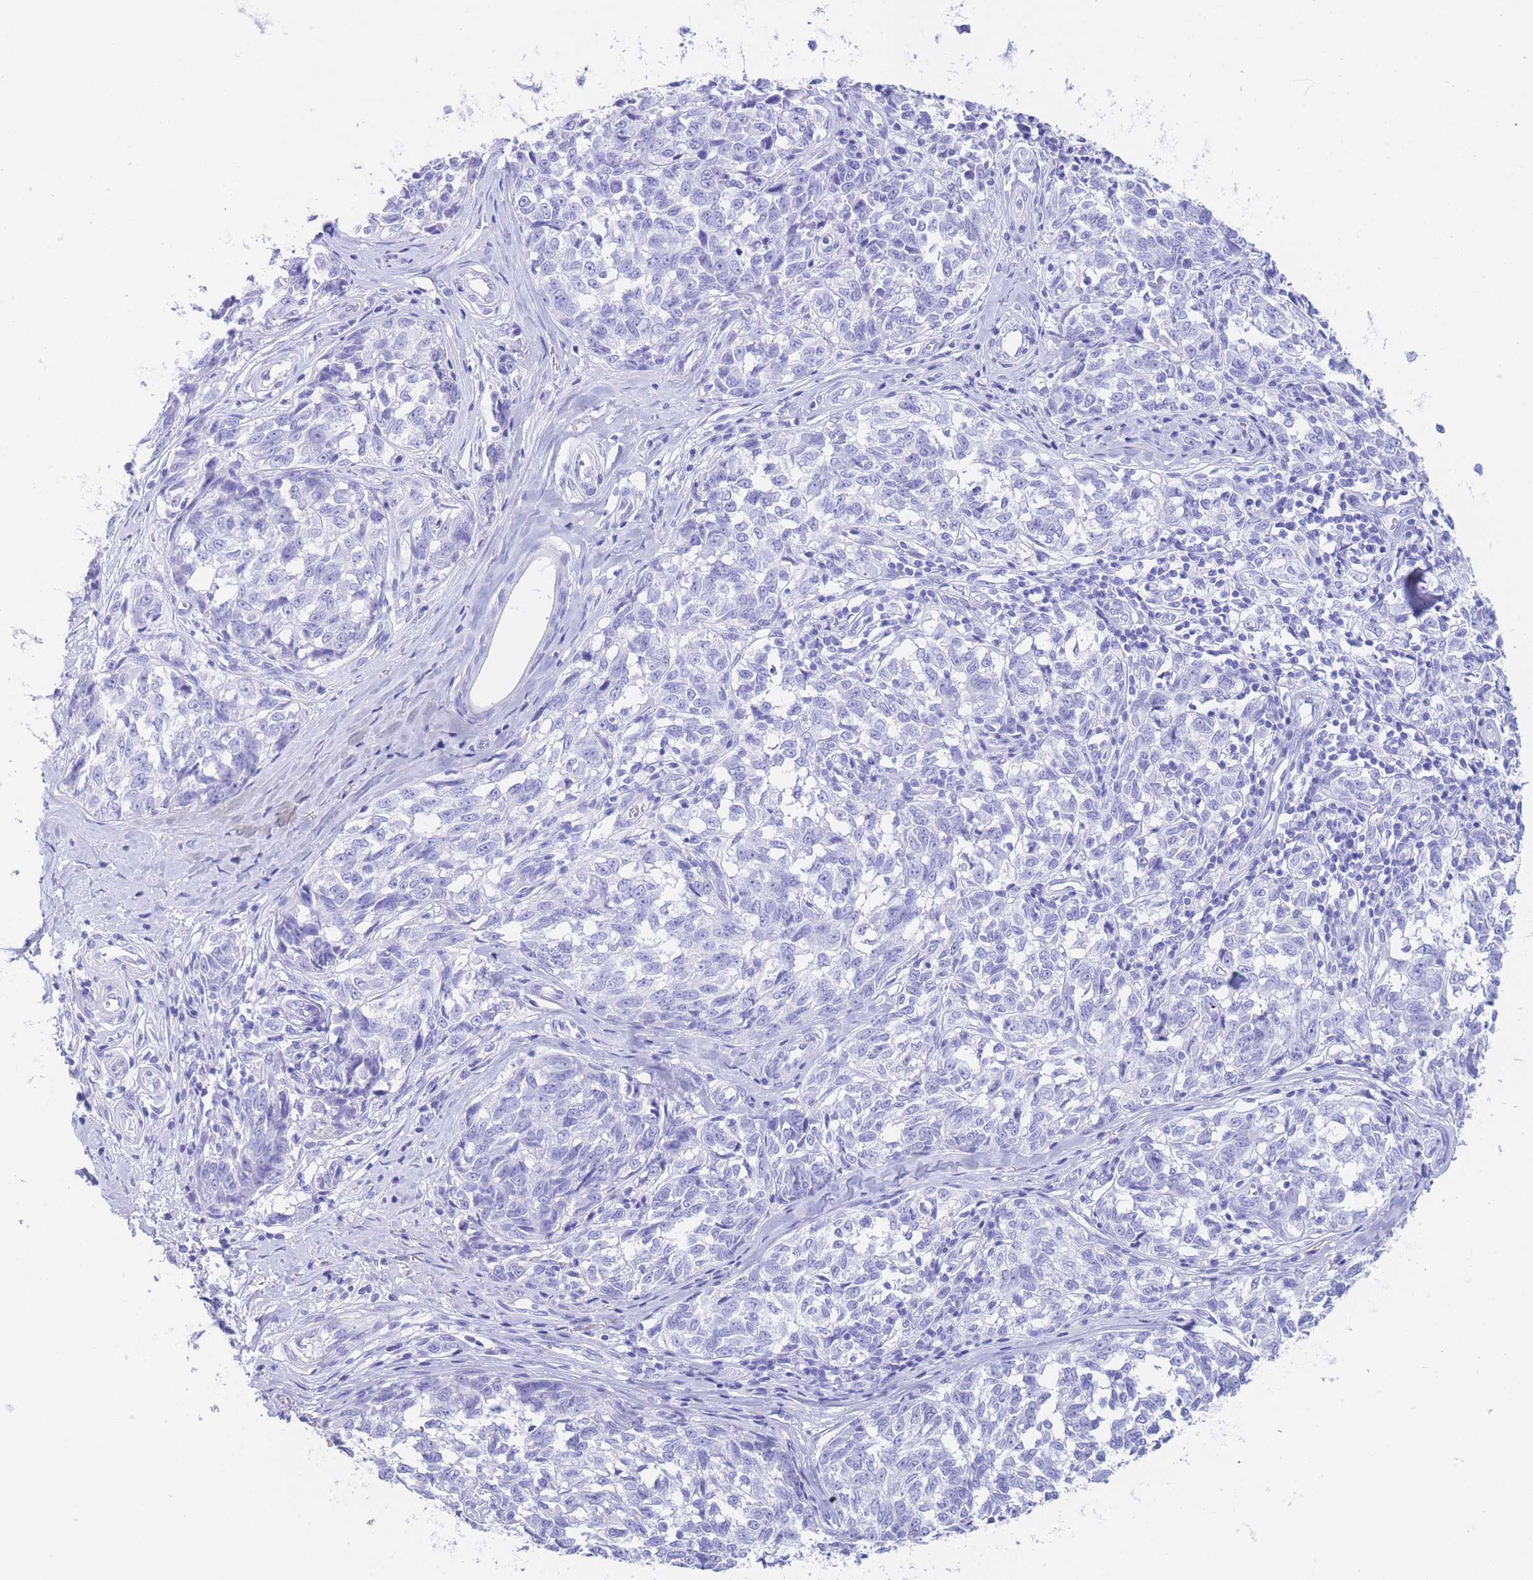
{"staining": {"intensity": "negative", "quantity": "none", "location": "none"}, "tissue": "melanoma", "cell_type": "Tumor cells", "image_type": "cancer", "snomed": [{"axis": "morphology", "description": "Normal tissue, NOS"}, {"axis": "morphology", "description": "Malignant melanoma, NOS"}, {"axis": "topography", "description": "Skin"}], "caption": "Immunohistochemistry image of human melanoma stained for a protein (brown), which shows no staining in tumor cells.", "gene": "SLCO1B3", "patient": {"sex": "female", "age": 64}}